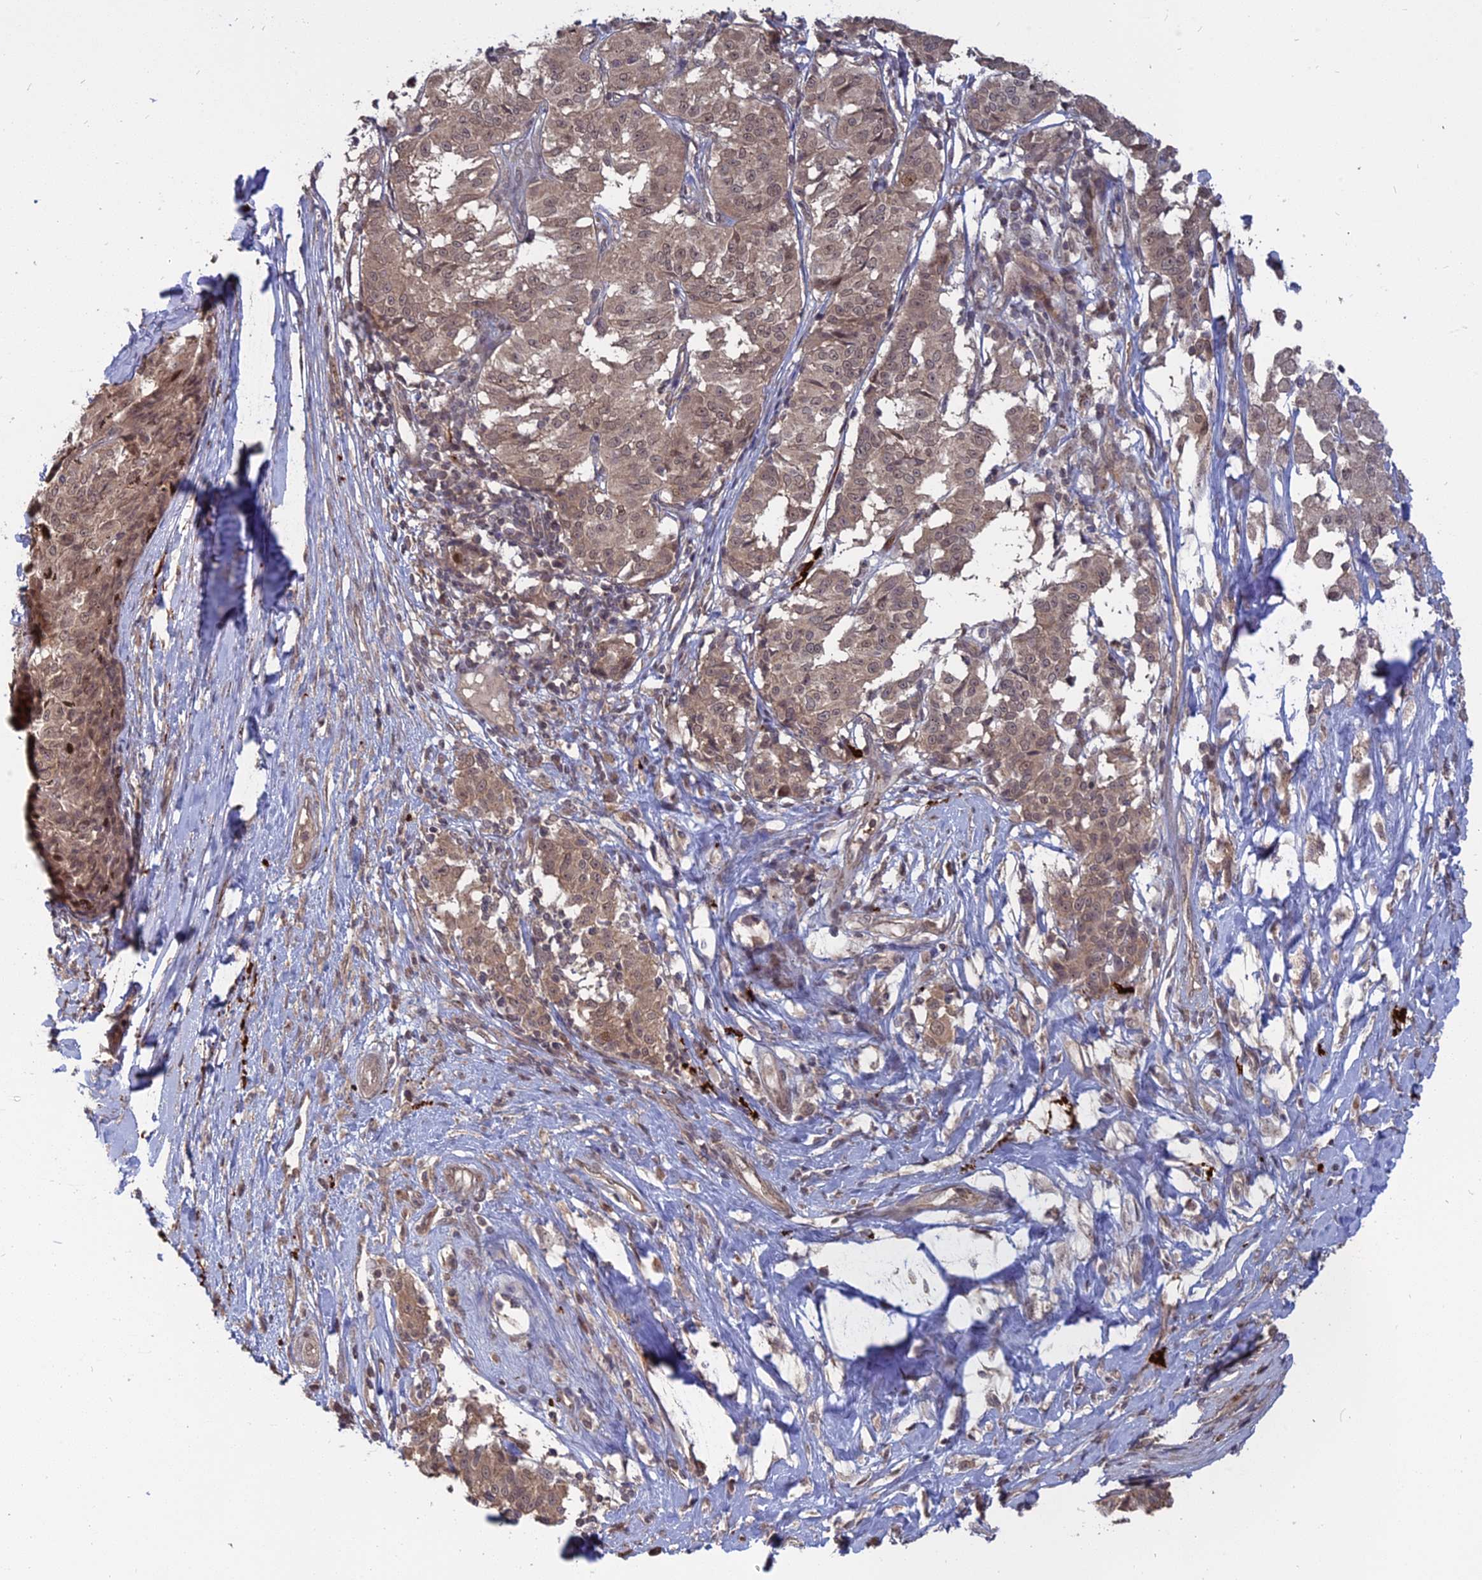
{"staining": {"intensity": "weak", "quantity": ">75%", "location": "cytoplasmic/membranous,nuclear"}, "tissue": "melanoma", "cell_type": "Tumor cells", "image_type": "cancer", "snomed": [{"axis": "morphology", "description": "Malignant melanoma, NOS"}, {"axis": "topography", "description": "Skin"}], "caption": "Human malignant melanoma stained with a brown dye shows weak cytoplasmic/membranous and nuclear positive staining in about >75% of tumor cells.", "gene": "PKIG", "patient": {"sex": "female", "age": 72}}